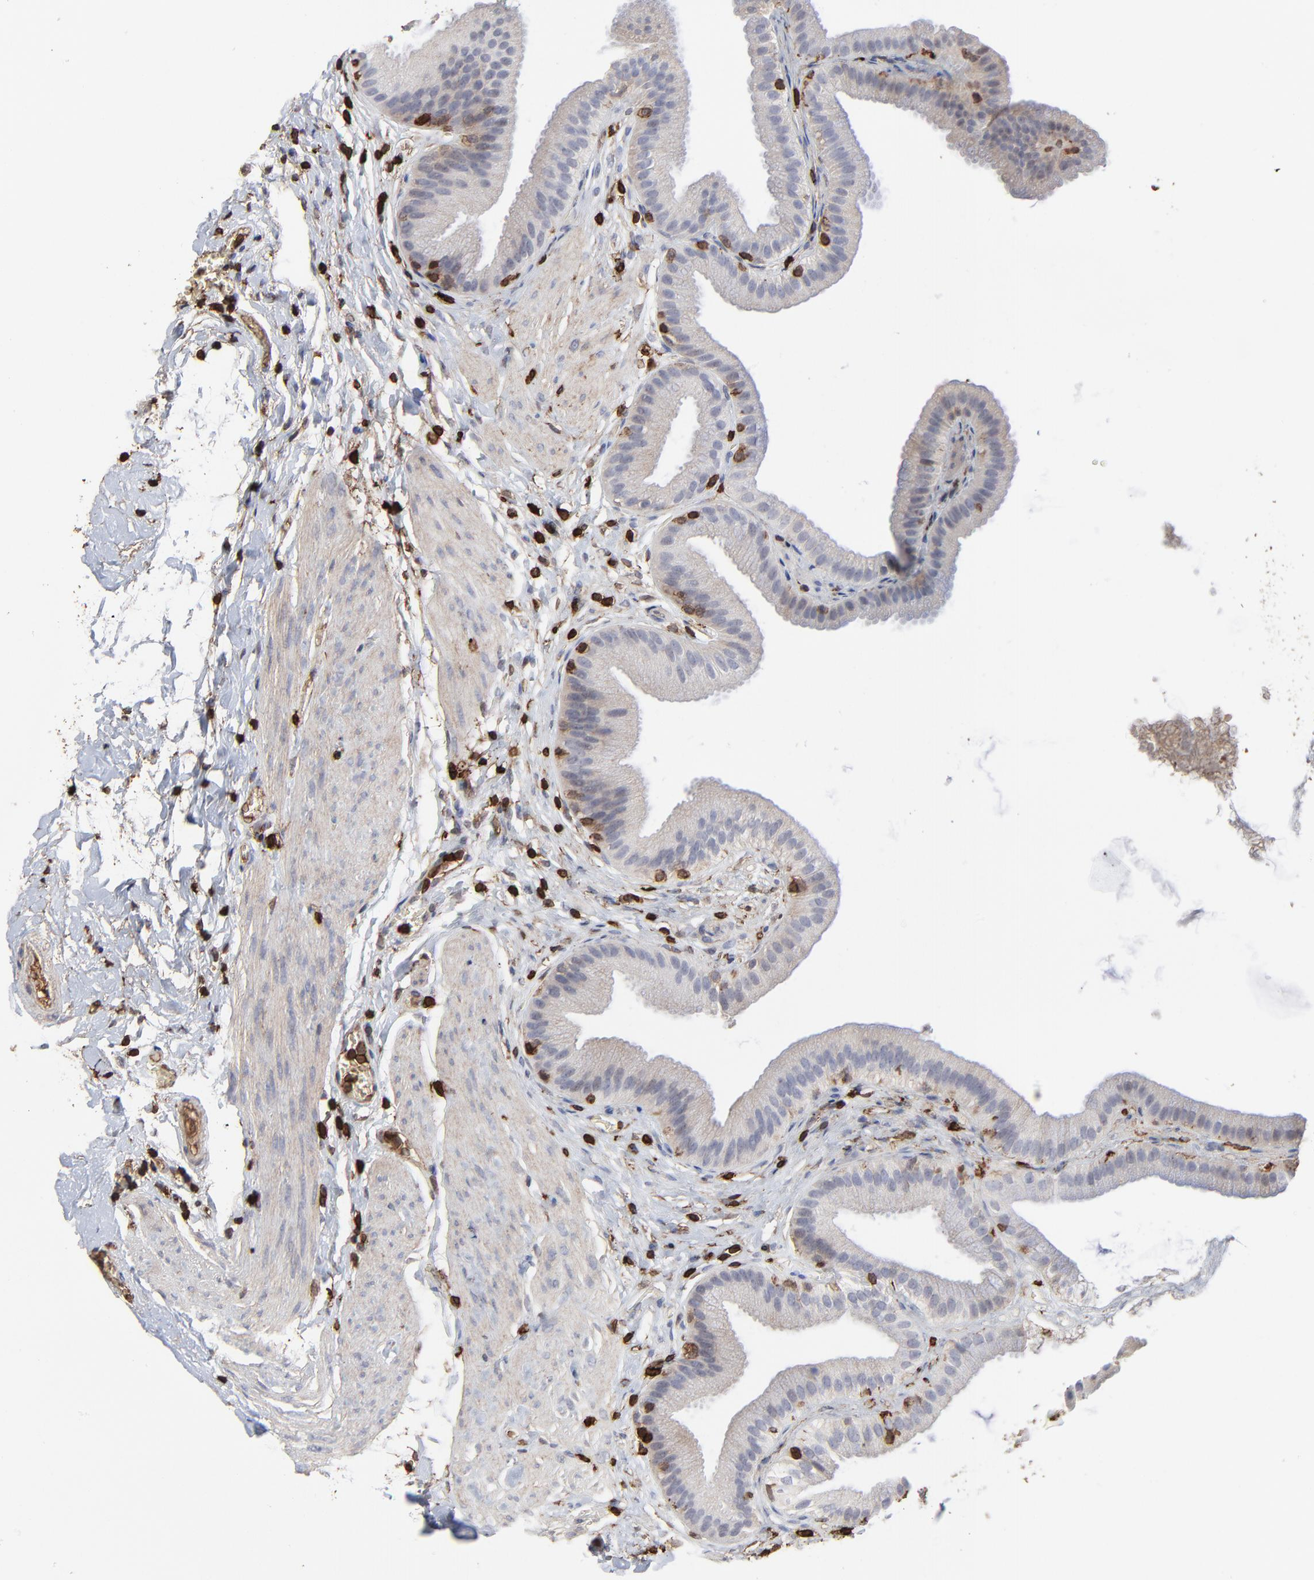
{"staining": {"intensity": "negative", "quantity": "none", "location": "none"}, "tissue": "gallbladder", "cell_type": "Glandular cells", "image_type": "normal", "snomed": [{"axis": "morphology", "description": "Normal tissue, NOS"}, {"axis": "topography", "description": "Gallbladder"}], "caption": "DAB immunohistochemical staining of benign gallbladder displays no significant positivity in glandular cells.", "gene": "SLC6A14", "patient": {"sex": "female", "age": 63}}